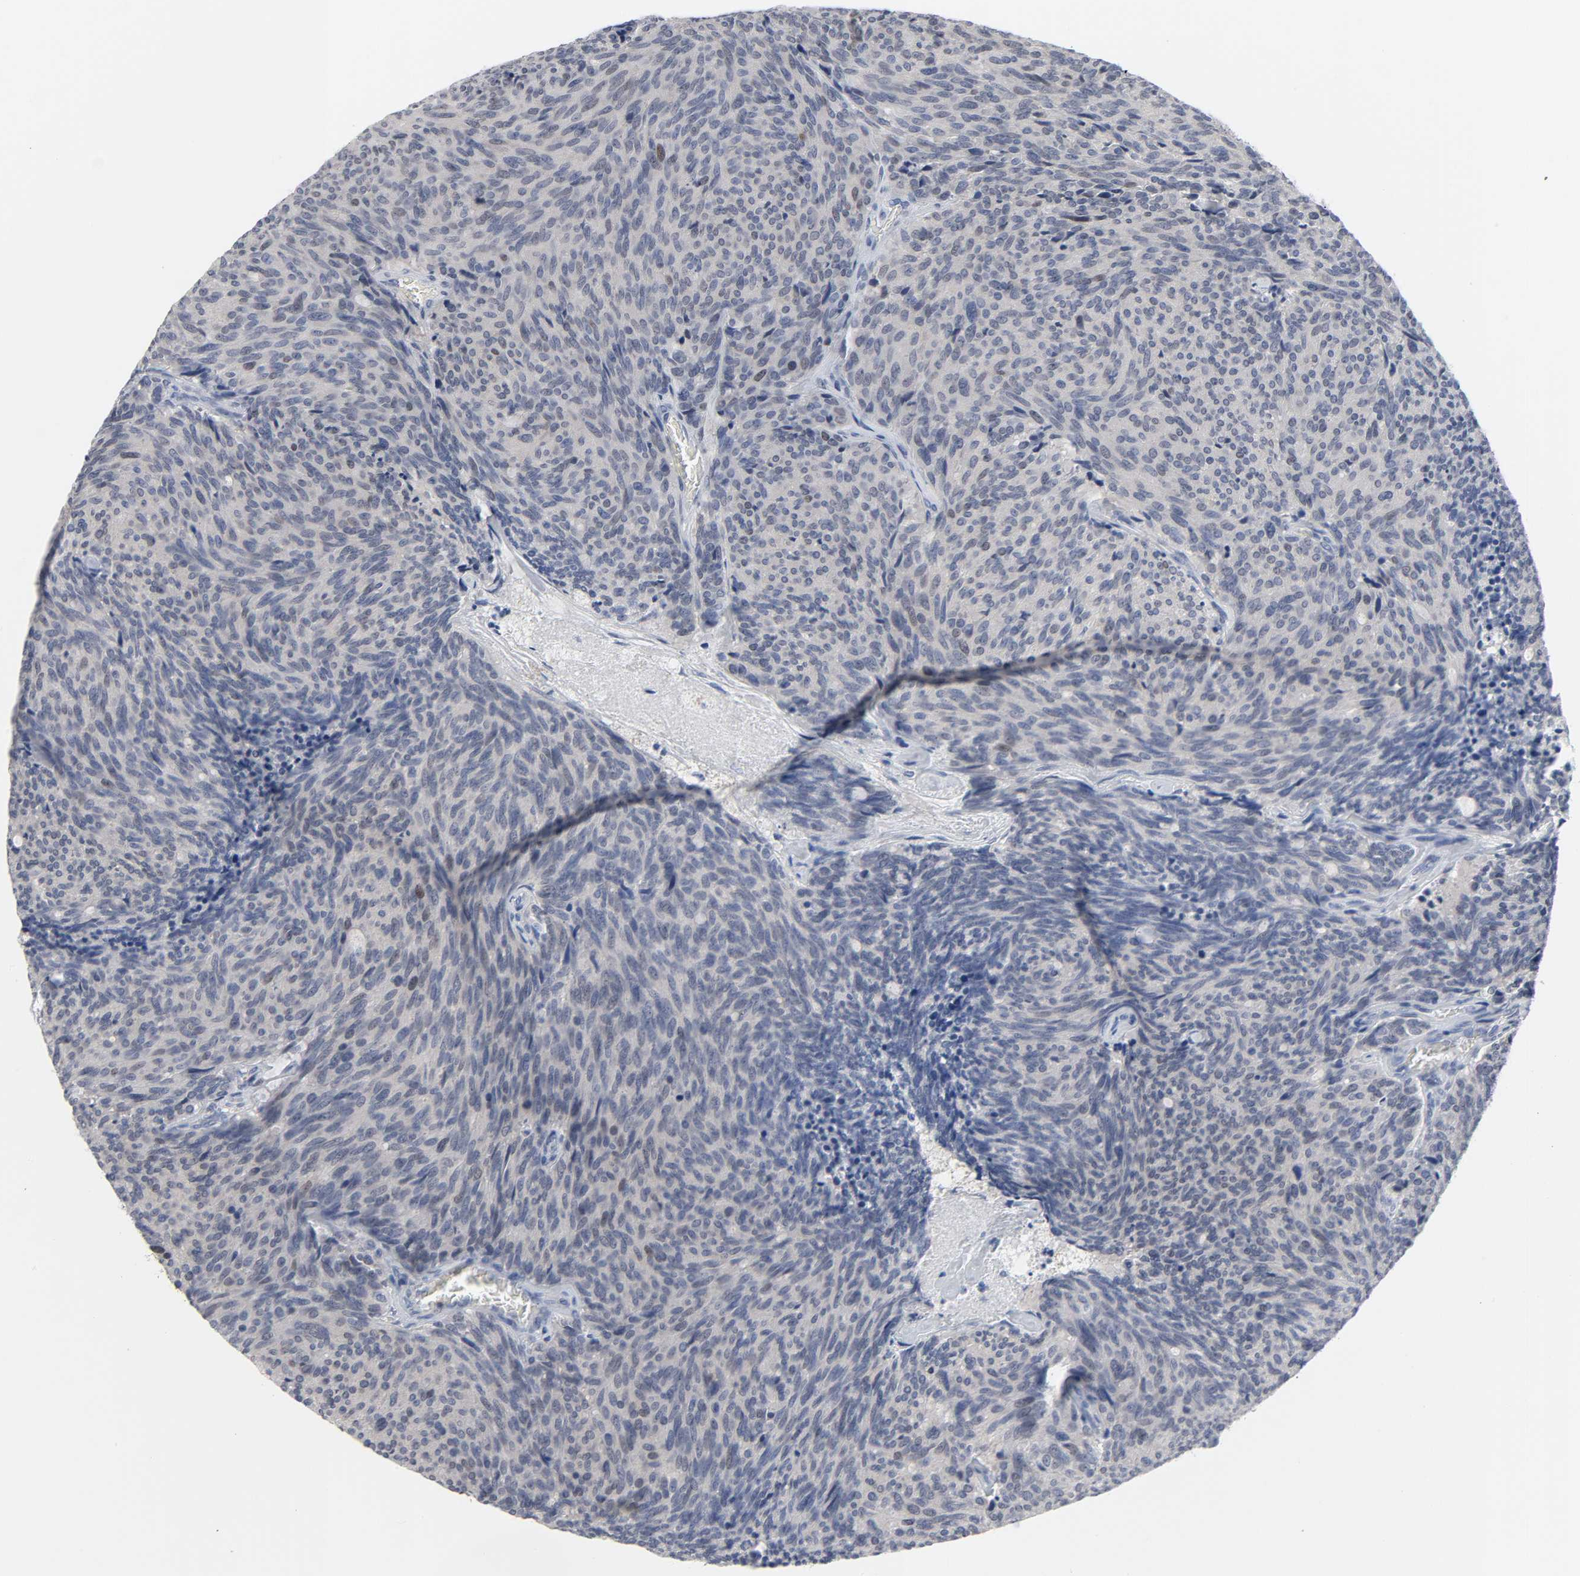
{"staining": {"intensity": "negative", "quantity": "none", "location": "none"}, "tissue": "carcinoid", "cell_type": "Tumor cells", "image_type": "cancer", "snomed": [{"axis": "morphology", "description": "Carcinoid, malignant, NOS"}, {"axis": "topography", "description": "Pancreas"}], "caption": "Immunohistochemistry (IHC) histopathology image of human carcinoid stained for a protein (brown), which exhibits no expression in tumor cells. Brightfield microscopy of immunohistochemistry stained with DAB (brown) and hematoxylin (blue), captured at high magnification.", "gene": "SALL2", "patient": {"sex": "female", "age": 54}}